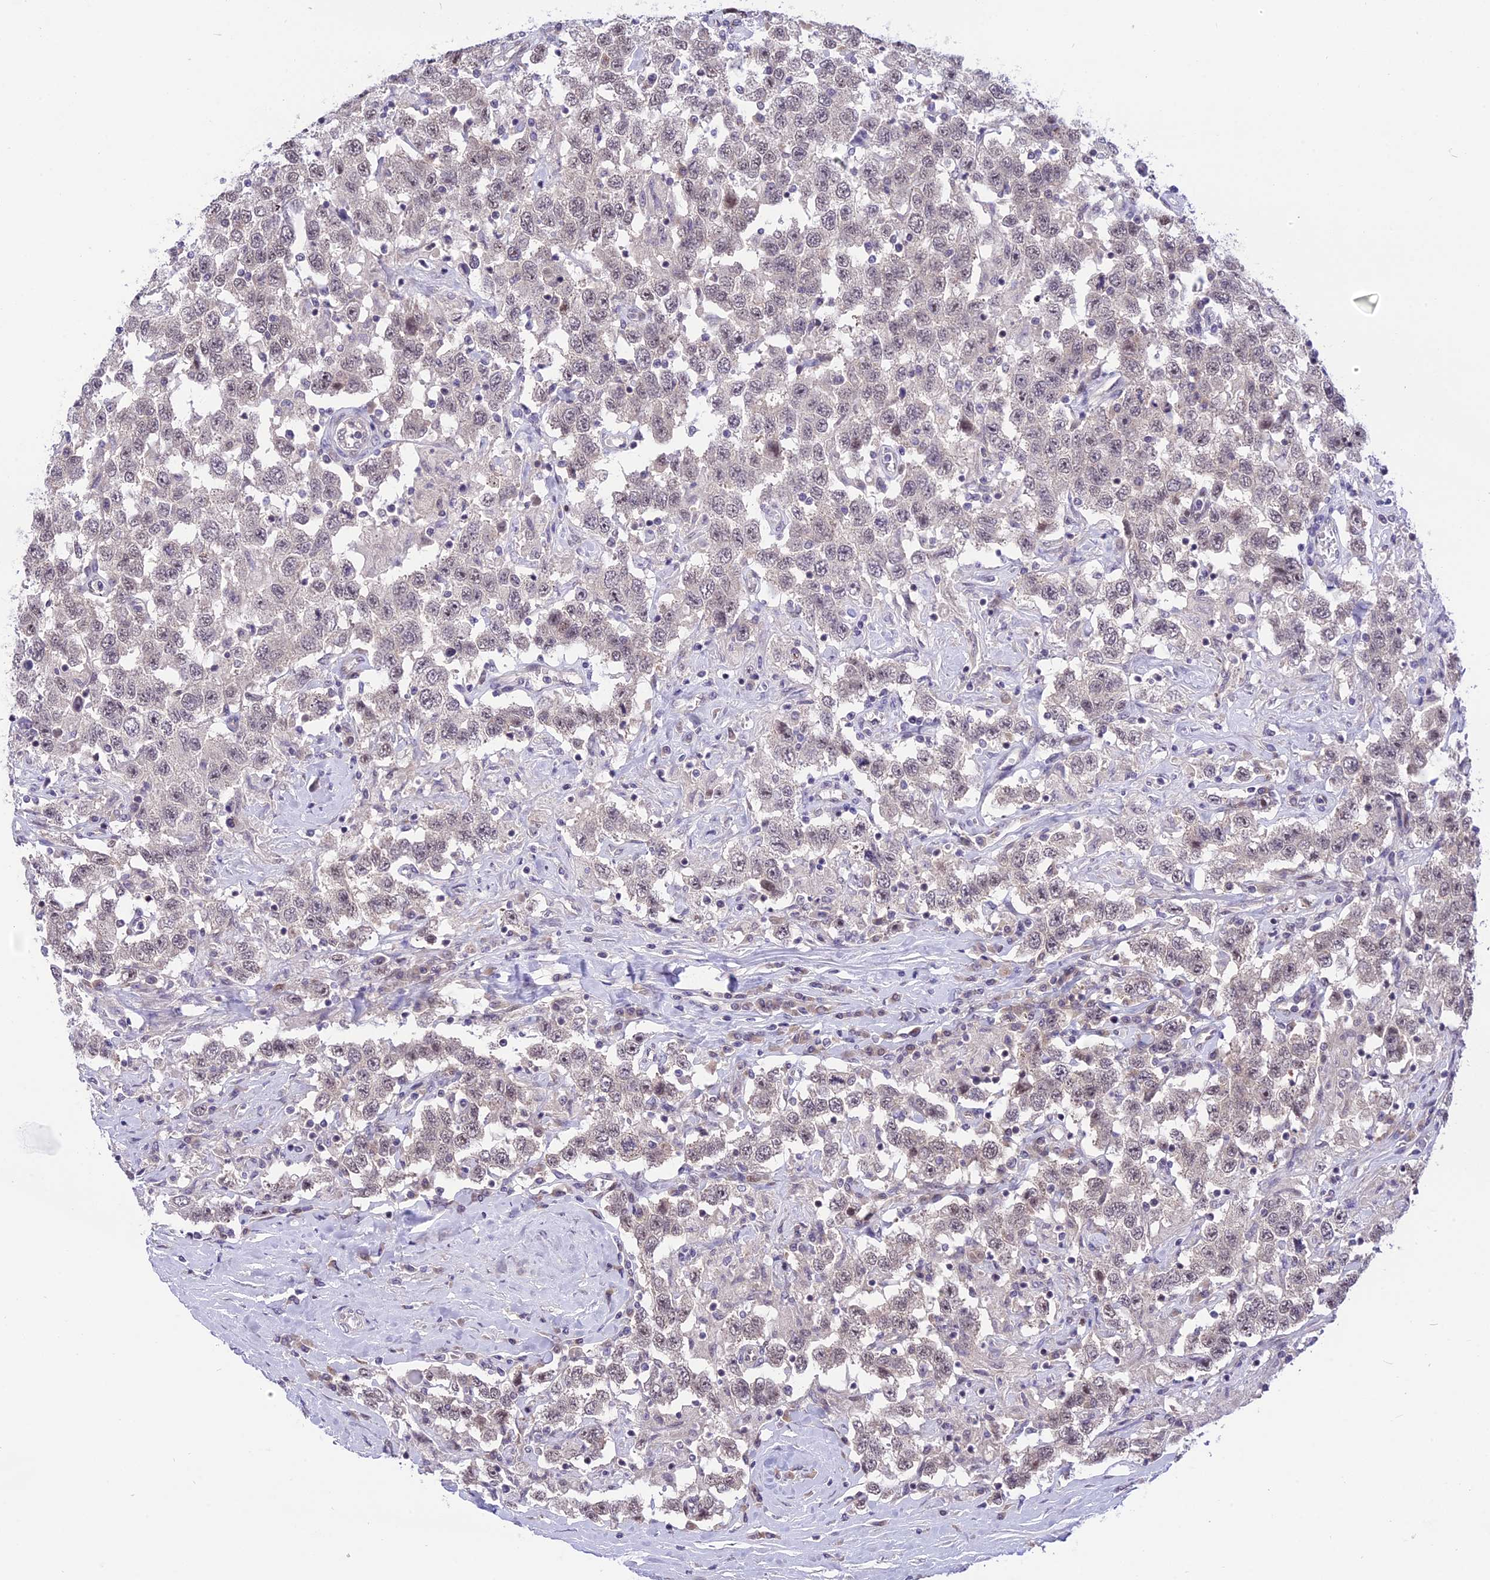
{"staining": {"intensity": "negative", "quantity": "none", "location": "none"}, "tissue": "testis cancer", "cell_type": "Tumor cells", "image_type": "cancer", "snomed": [{"axis": "morphology", "description": "Seminoma, NOS"}, {"axis": "topography", "description": "Testis"}], "caption": "Immunohistochemistry micrograph of neoplastic tissue: human testis cancer (seminoma) stained with DAB (3,3'-diaminobenzidine) shows no significant protein positivity in tumor cells.", "gene": "ZNF837", "patient": {"sex": "male", "age": 41}}